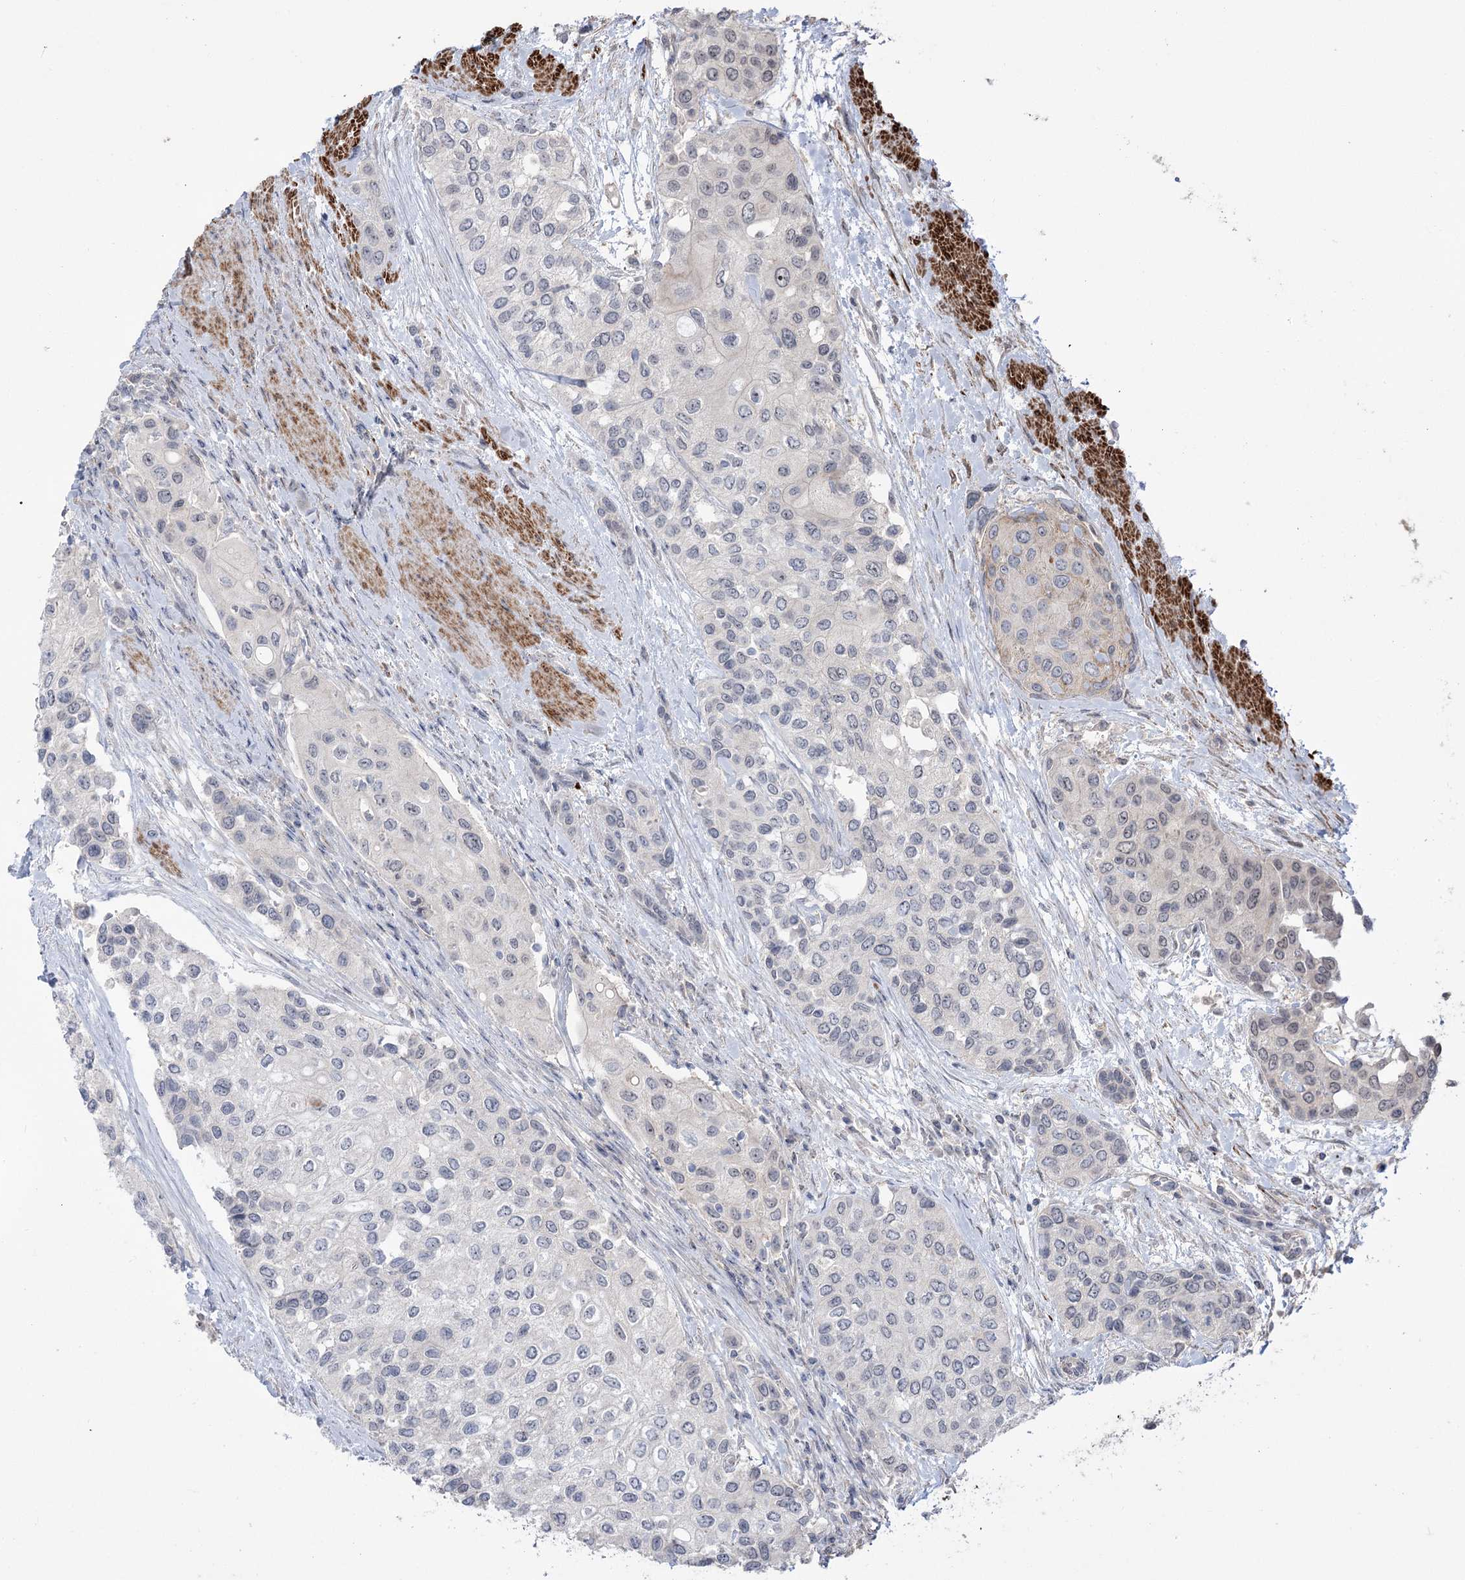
{"staining": {"intensity": "negative", "quantity": "none", "location": "none"}, "tissue": "urothelial cancer", "cell_type": "Tumor cells", "image_type": "cancer", "snomed": [{"axis": "morphology", "description": "Normal tissue, NOS"}, {"axis": "morphology", "description": "Urothelial carcinoma, High grade"}, {"axis": "topography", "description": "Vascular tissue"}, {"axis": "topography", "description": "Urinary bladder"}], "caption": "Immunohistochemistry of urothelial cancer exhibits no staining in tumor cells.", "gene": "ZSCAN23", "patient": {"sex": "female", "age": 56}}